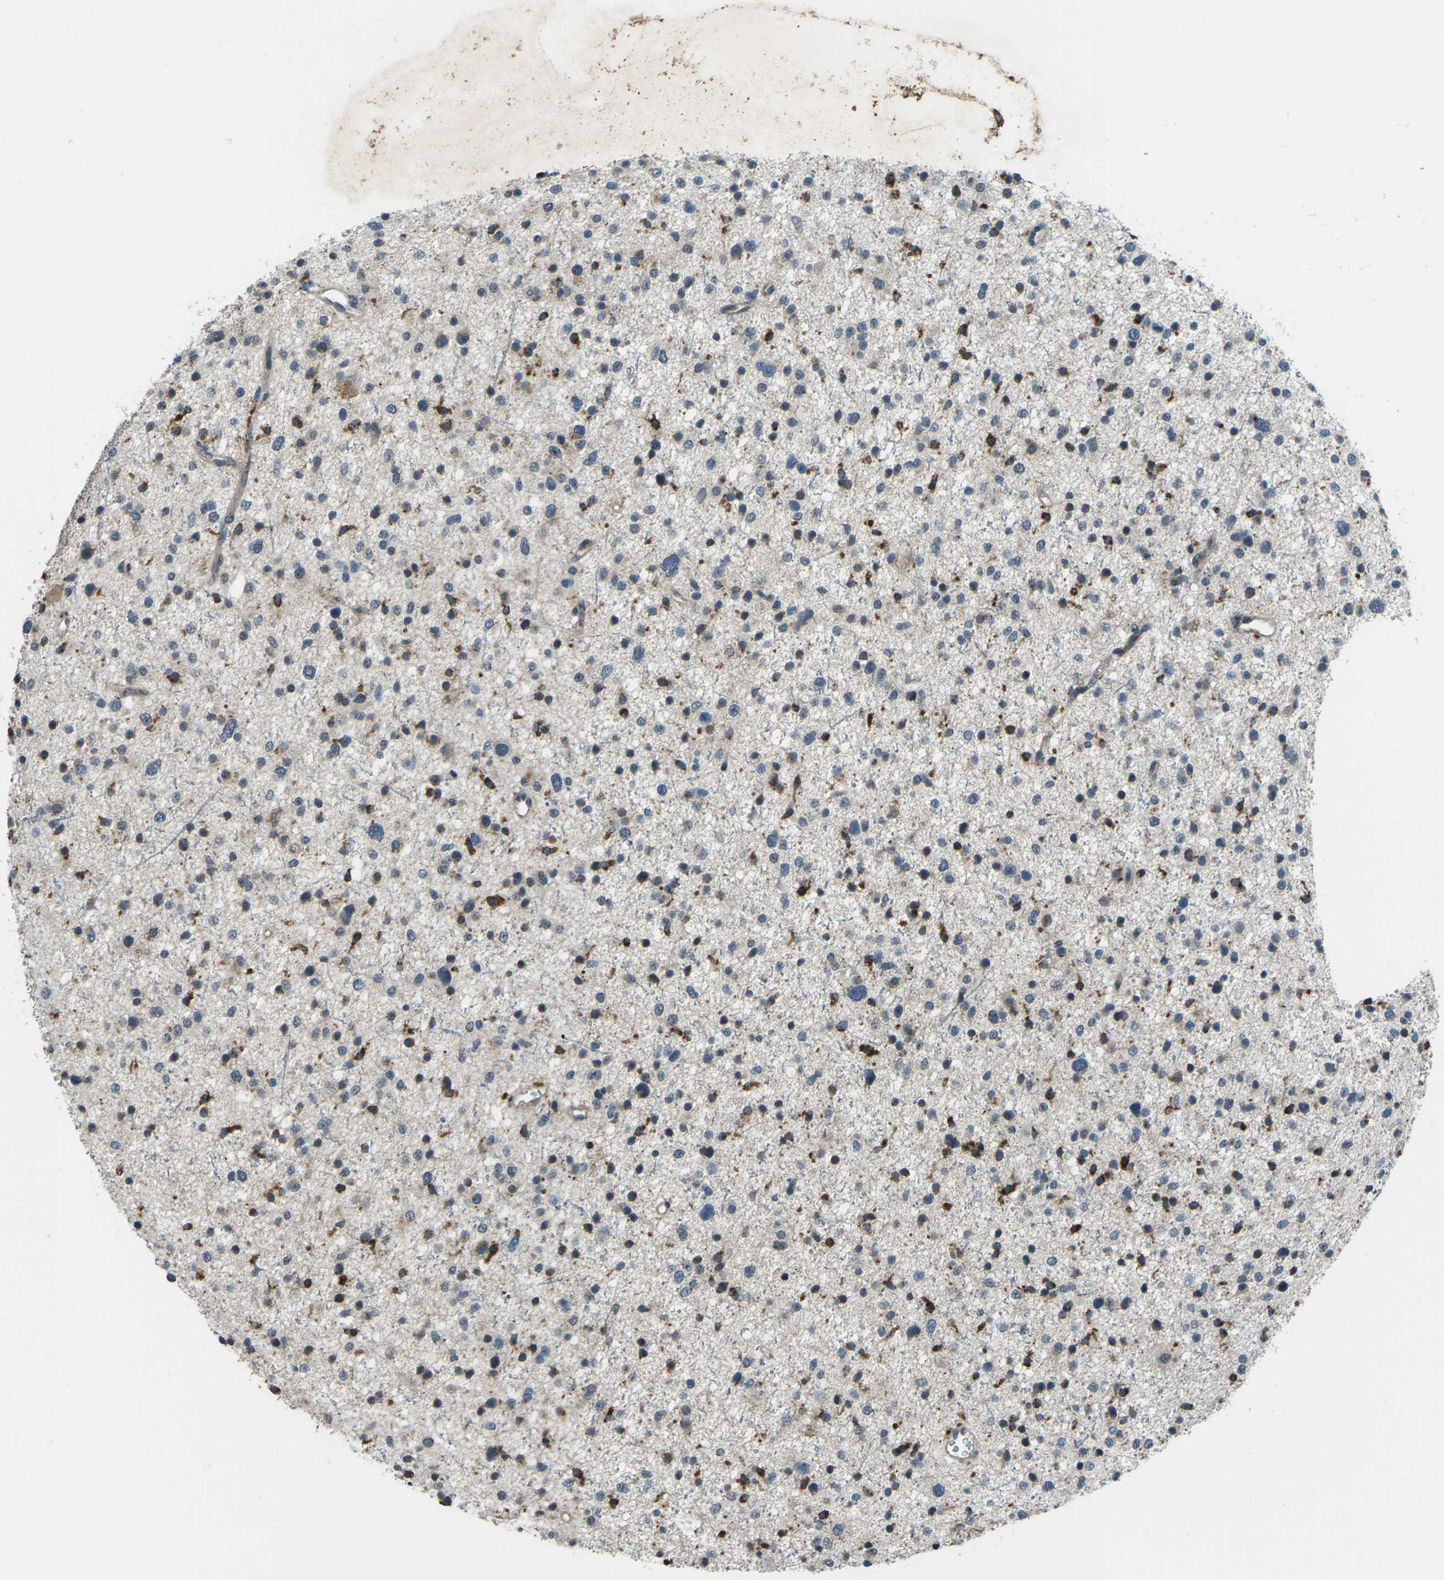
{"staining": {"intensity": "strong", "quantity": "<25%", "location": "cytoplasmic/membranous"}, "tissue": "glioma", "cell_type": "Tumor cells", "image_type": "cancer", "snomed": [{"axis": "morphology", "description": "Glioma, malignant, Low grade"}, {"axis": "topography", "description": "Brain"}], "caption": "Immunohistochemistry (IHC) histopathology image of neoplastic tissue: low-grade glioma (malignant) stained using IHC exhibits medium levels of strong protein expression localized specifically in the cytoplasmic/membranous of tumor cells, appearing as a cytoplasmic/membranous brown color.", "gene": "SLC31A2", "patient": {"sex": "female", "age": 37}}